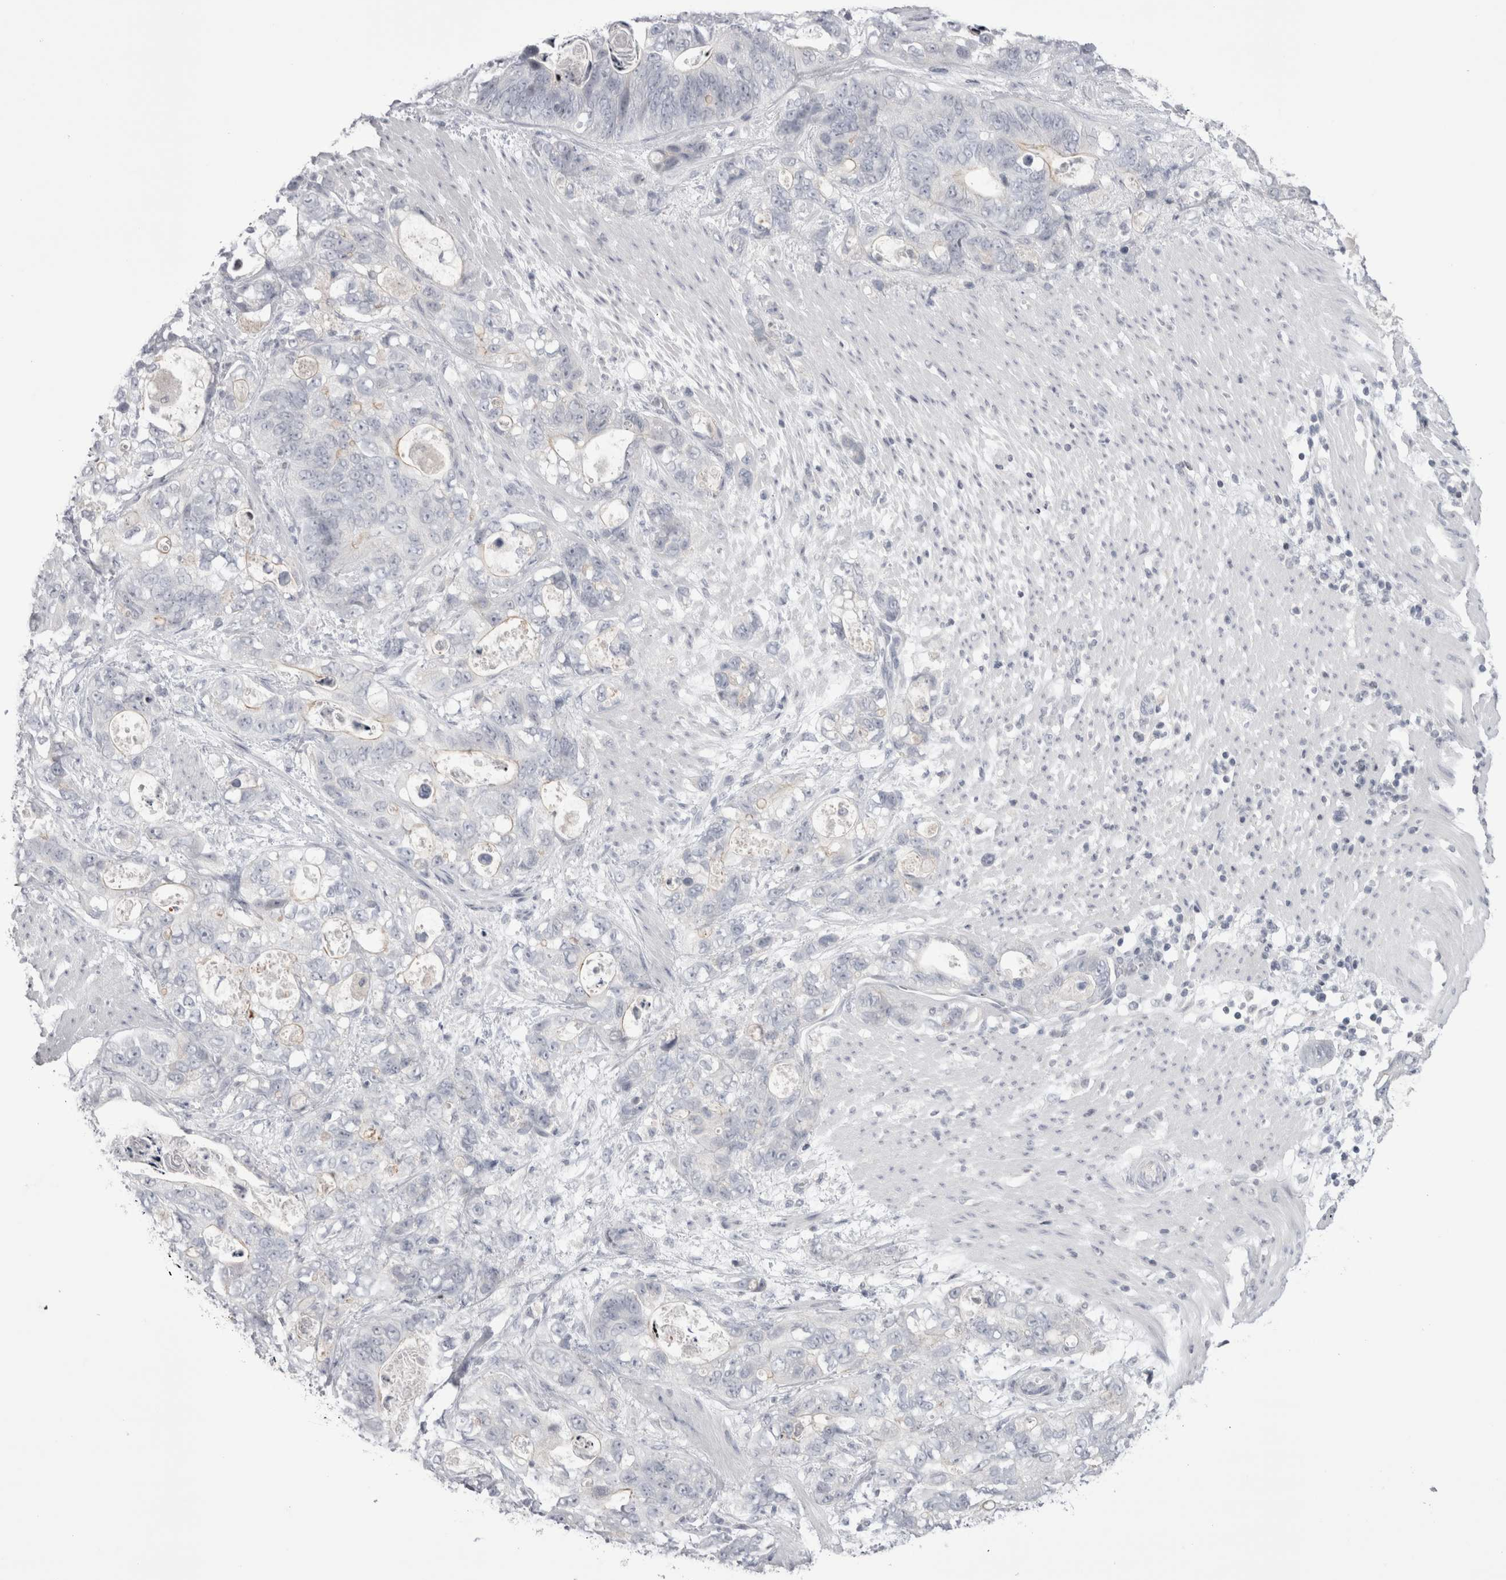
{"staining": {"intensity": "negative", "quantity": "none", "location": "none"}, "tissue": "stomach cancer", "cell_type": "Tumor cells", "image_type": "cancer", "snomed": [{"axis": "morphology", "description": "Normal tissue, NOS"}, {"axis": "morphology", "description": "Adenocarcinoma, NOS"}, {"axis": "topography", "description": "Stomach"}], "caption": "High magnification brightfield microscopy of stomach adenocarcinoma stained with DAB (brown) and counterstained with hematoxylin (blue): tumor cells show no significant positivity.", "gene": "FNDC8", "patient": {"sex": "female", "age": 89}}